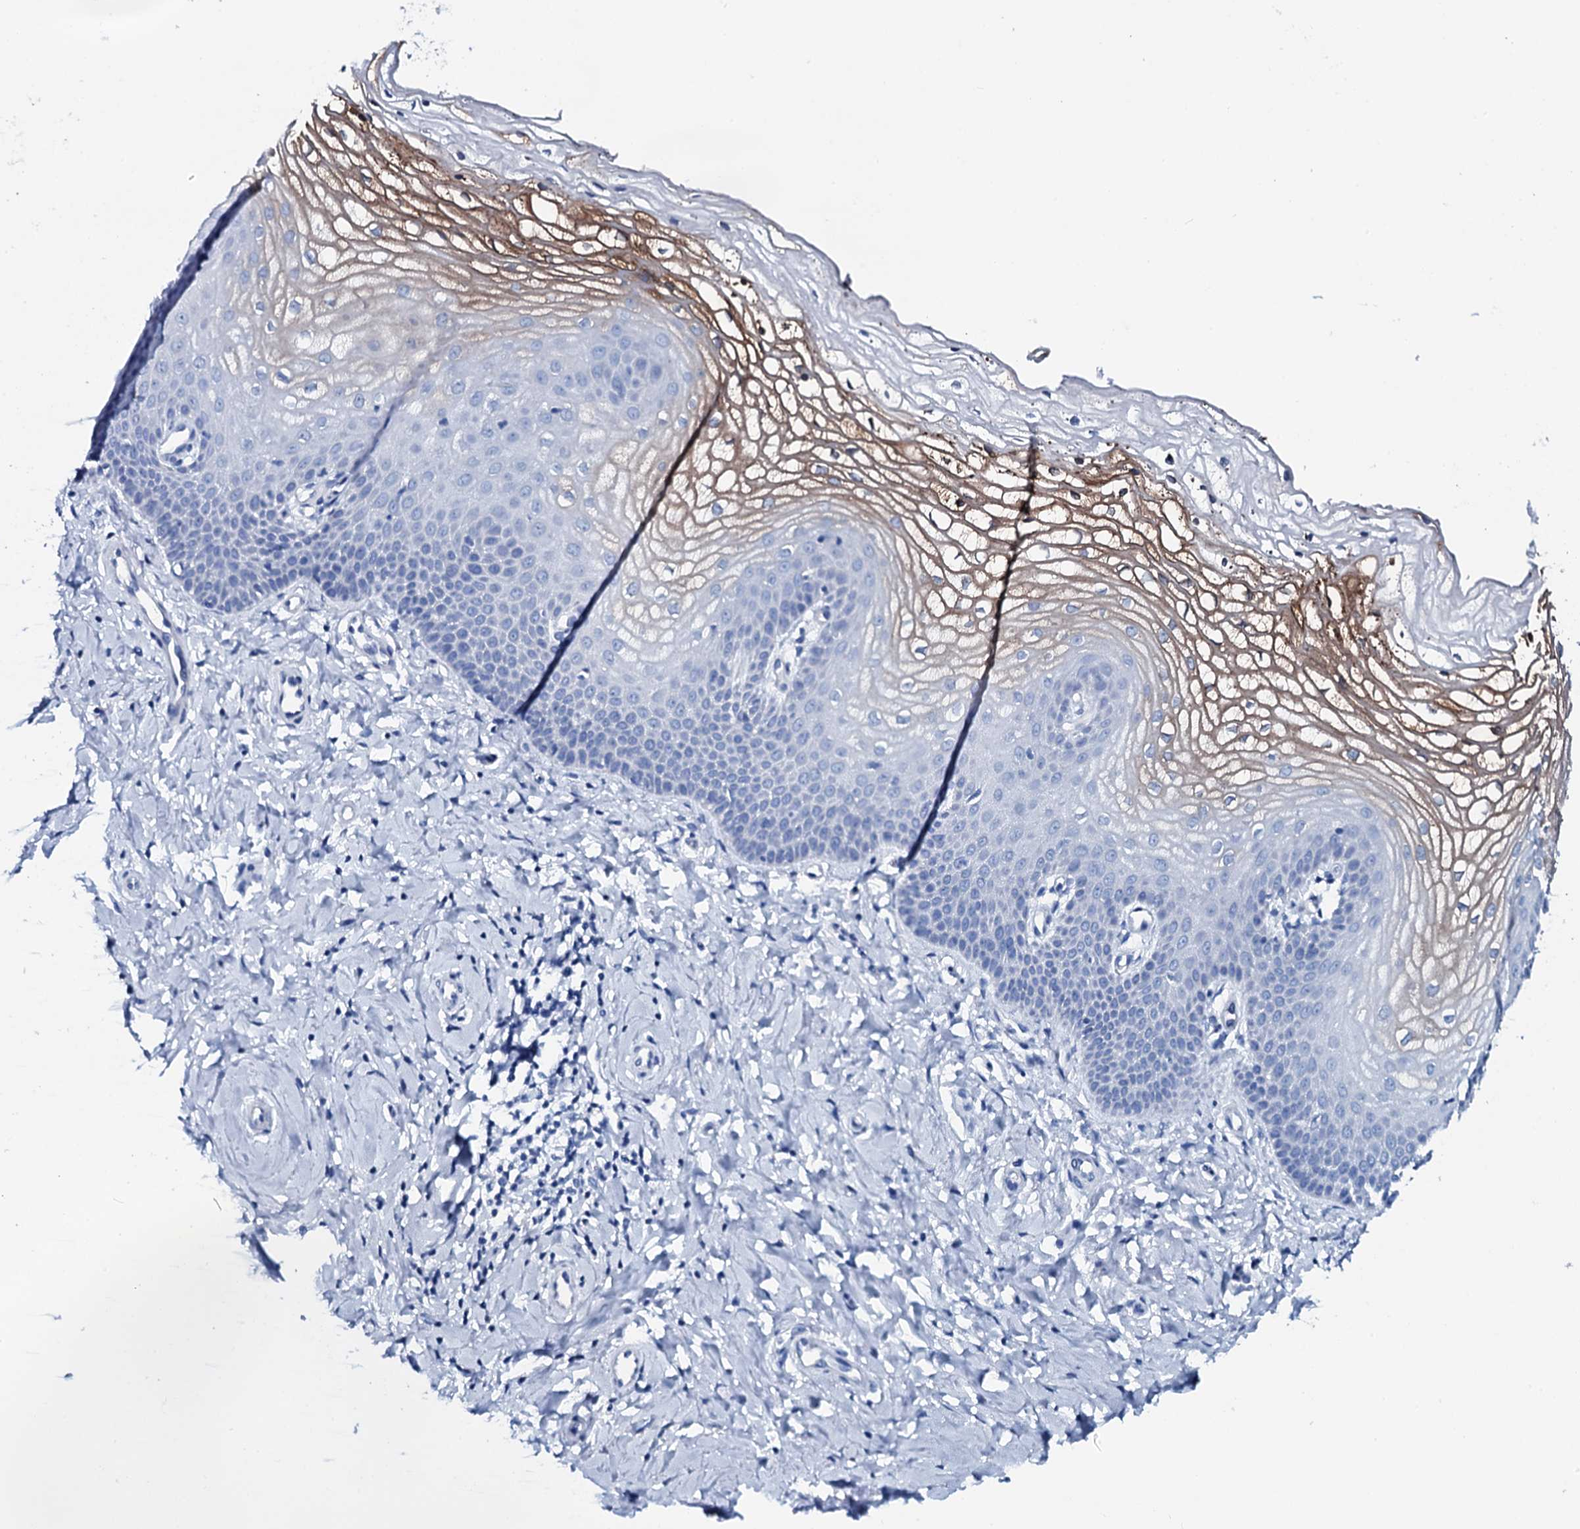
{"staining": {"intensity": "moderate", "quantity": "<25%", "location": "cytoplasmic/membranous"}, "tissue": "vagina", "cell_type": "Squamous epithelial cells", "image_type": "normal", "snomed": [{"axis": "morphology", "description": "Normal tissue, NOS"}, {"axis": "topography", "description": "Vagina"}], "caption": "Immunohistochemical staining of benign vagina demonstrates low levels of moderate cytoplasmic/membranous staining in approximately <25% of squamous epithelial cells. Ihc stains the protein of interest in brown and the nuclei are stained blue.", "gene": "GYS2", "patient": {"sex": "female", "age": 68}}